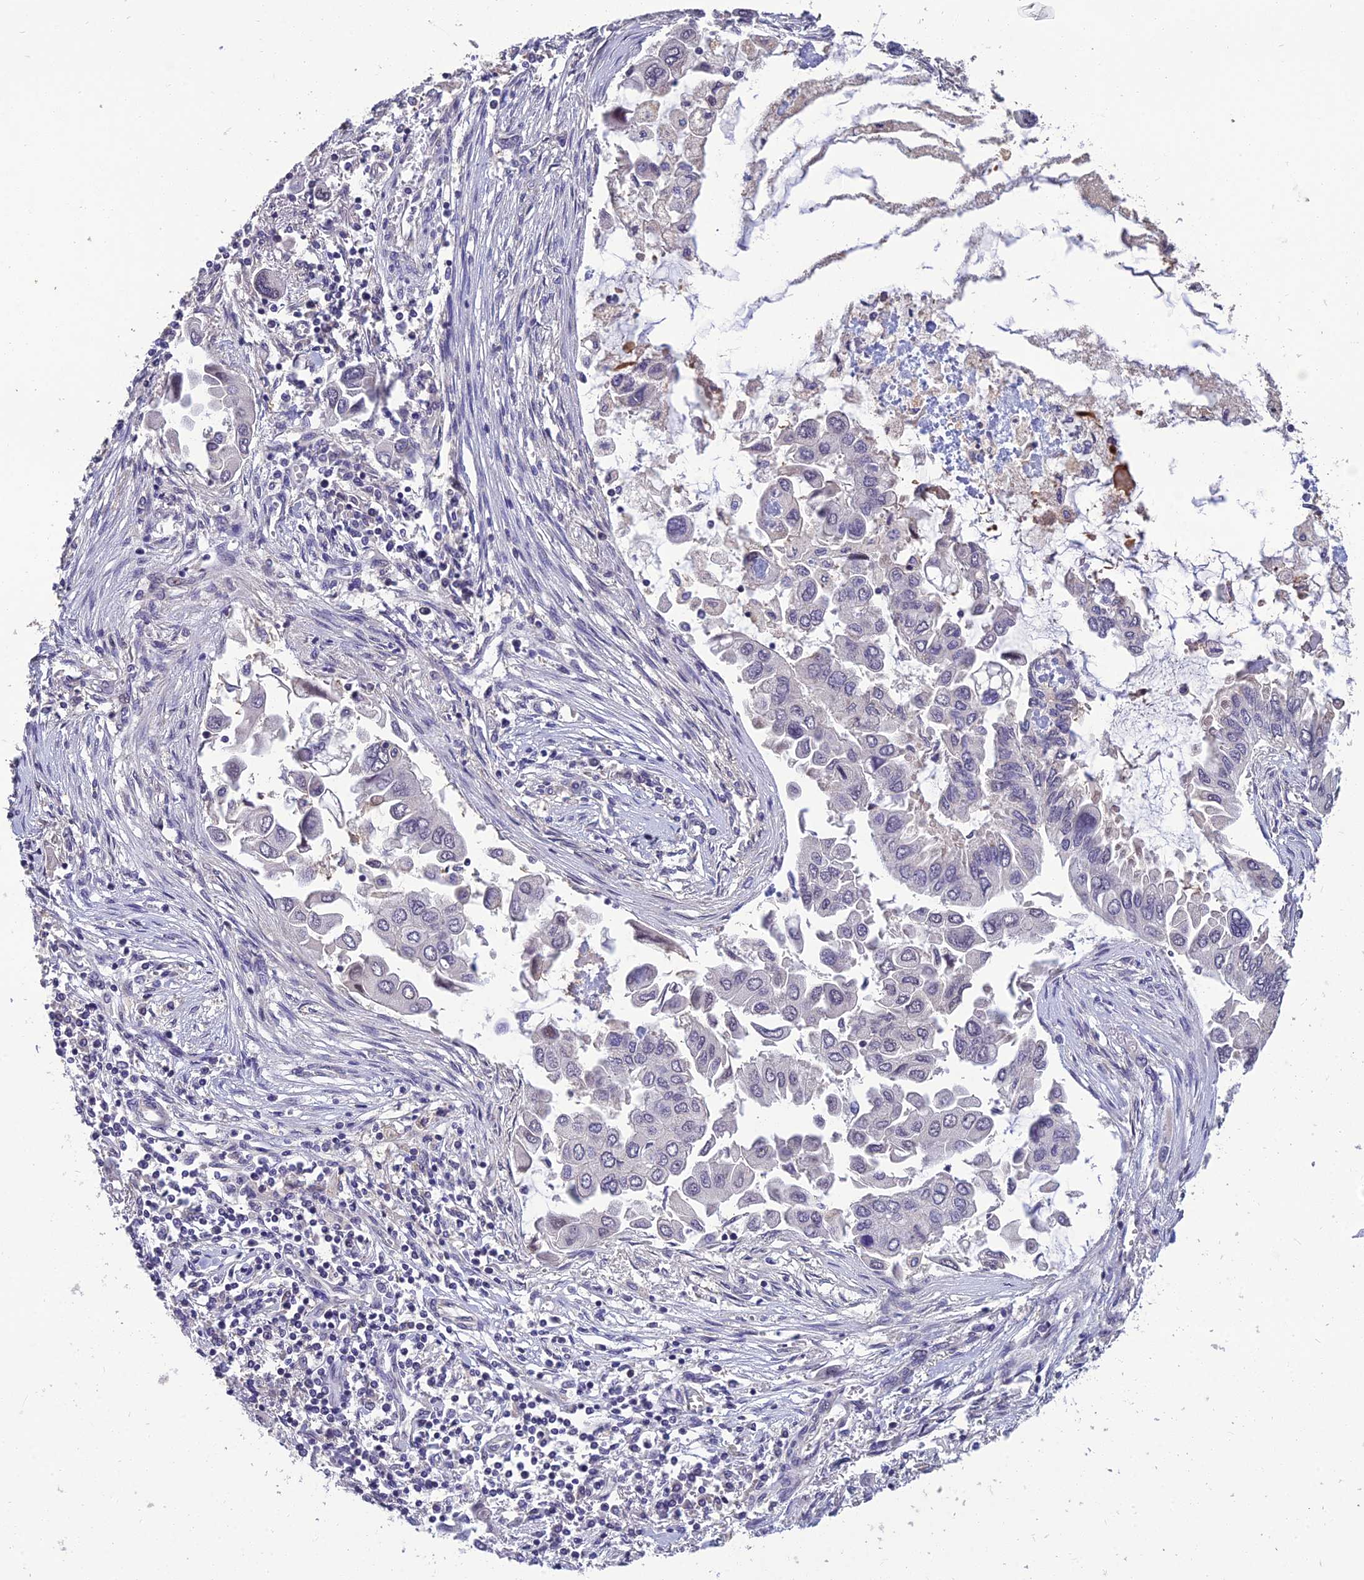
{"staining": {"intensity": "negative", "quantity": "none", "location": "none"}, "tissue": "lung cancer", "cell_type": "Tumor cells", "image_type": "cancer", "snomed": [{"axis": "morphology", "description": "Adenocarcinoma, NOS"}, {"axis": "topography", "description": "Lung"}], "caption": "There is no significant expression in tumor cells of lung cancer (adenocarcinoma).", "gene": "GRWD1", "patient": {"sex": "female", "age": 76}}